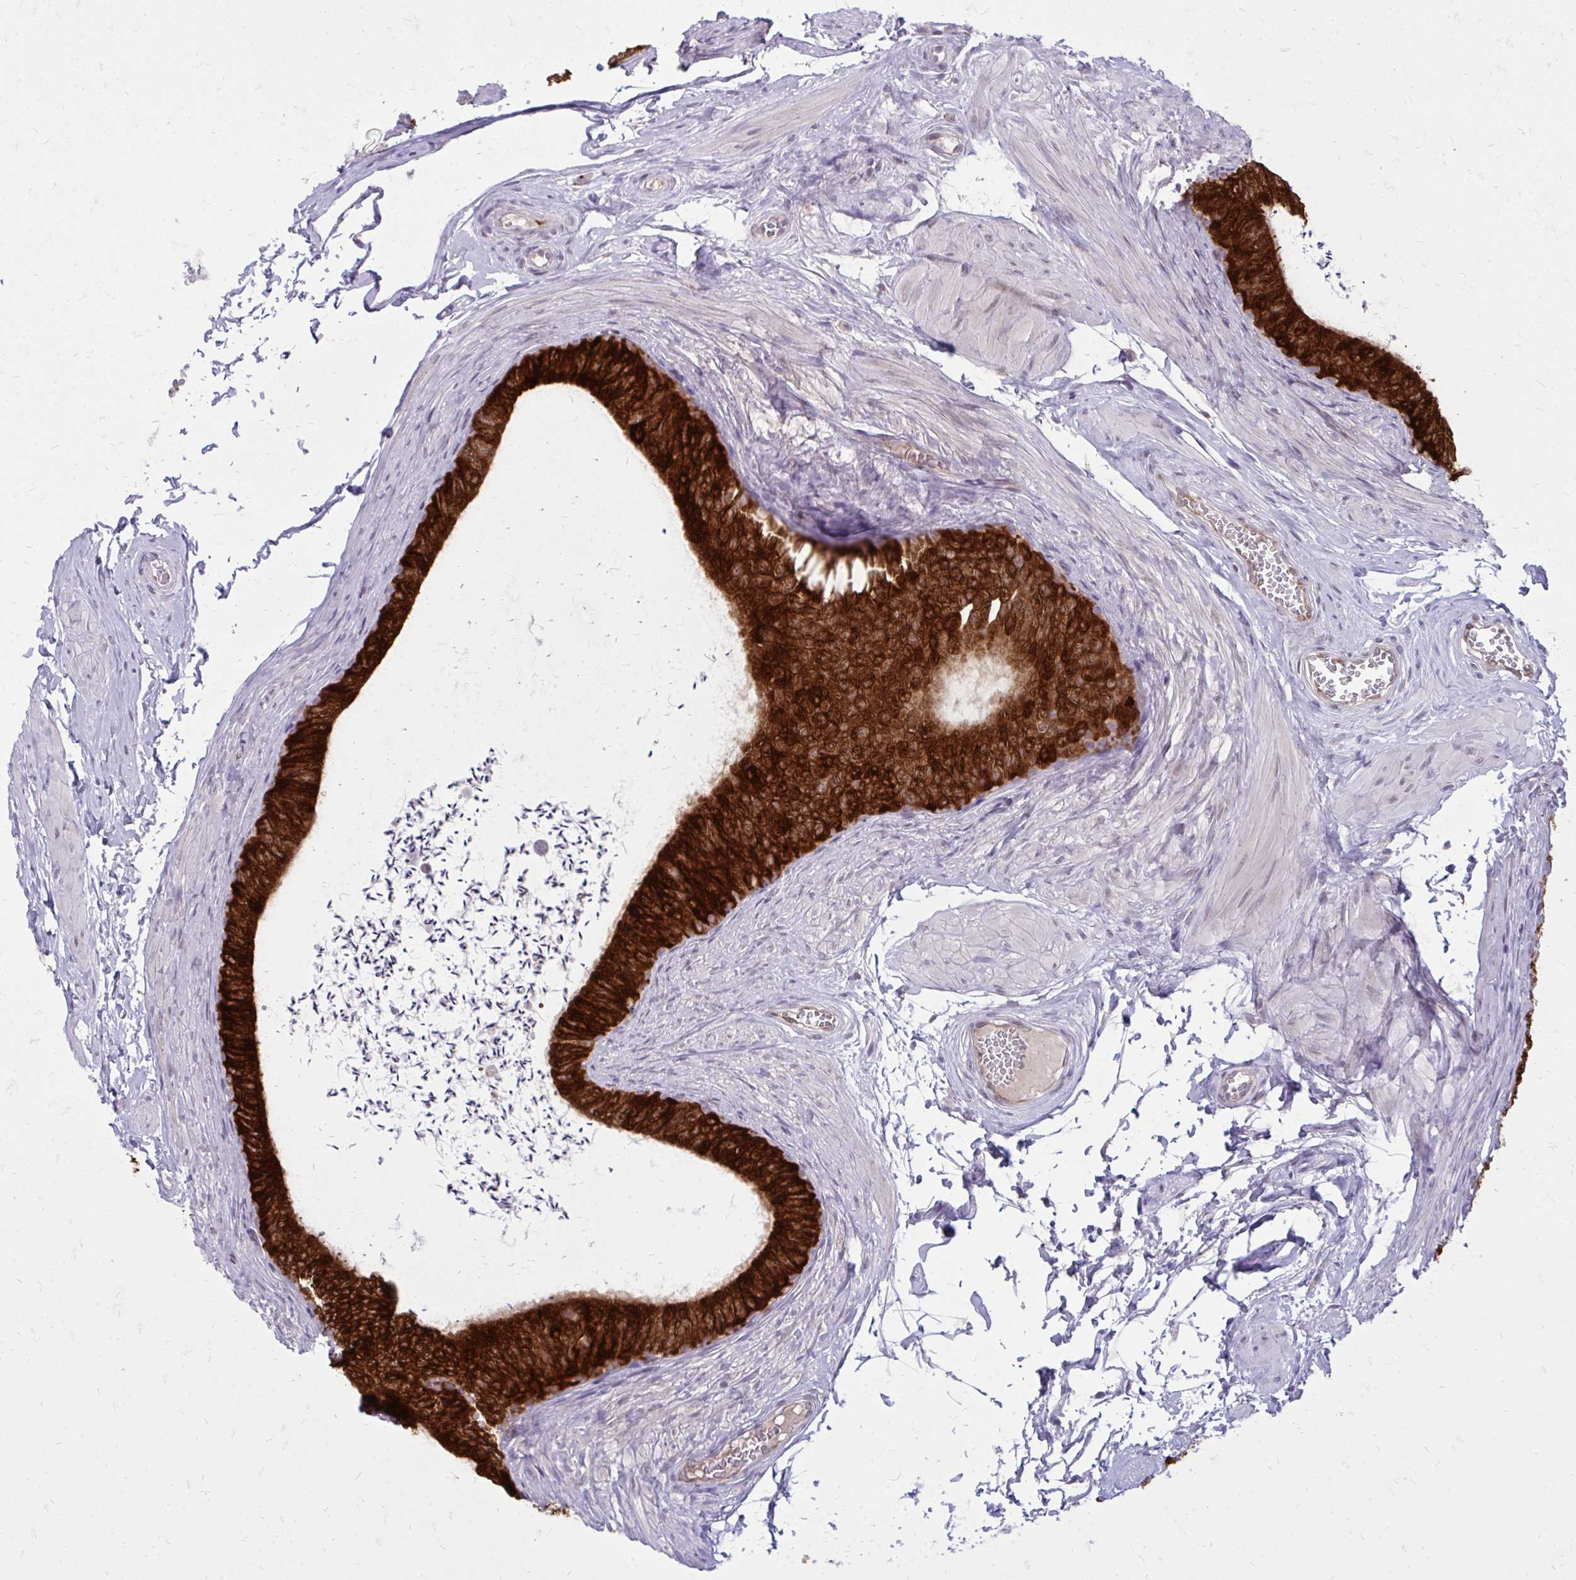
{"staining": {"intensity": "strong", "quantity": ">75%", "location": "cytoplasmic/membranous"}, "tissue": "epididymis", "cell_type": "Glandular cells", "image_type": "normal", "snomed": [{"axis": "morphology", "description": "Normal tissue, NOS"}, {"axis": "topography", "description": "Epididymis, spermatic cord, NOS"}, {"axis": "topography", "description": "Epididymis"}, {"axis": "topography", "description": "Peripheral nerve tissue"}], "caption": "Immunohistochemistry photomicrograph of normal epididymis: human epididymis stained using IHC exhibits high levels of strong protein expression localized specifically in the cytoplasmic/membranous of glandular cells, appearing as a cytoplasmic/membranous brown color.", "gene": "ACSL5", "patient": {"sex": "male", "age": 29}}